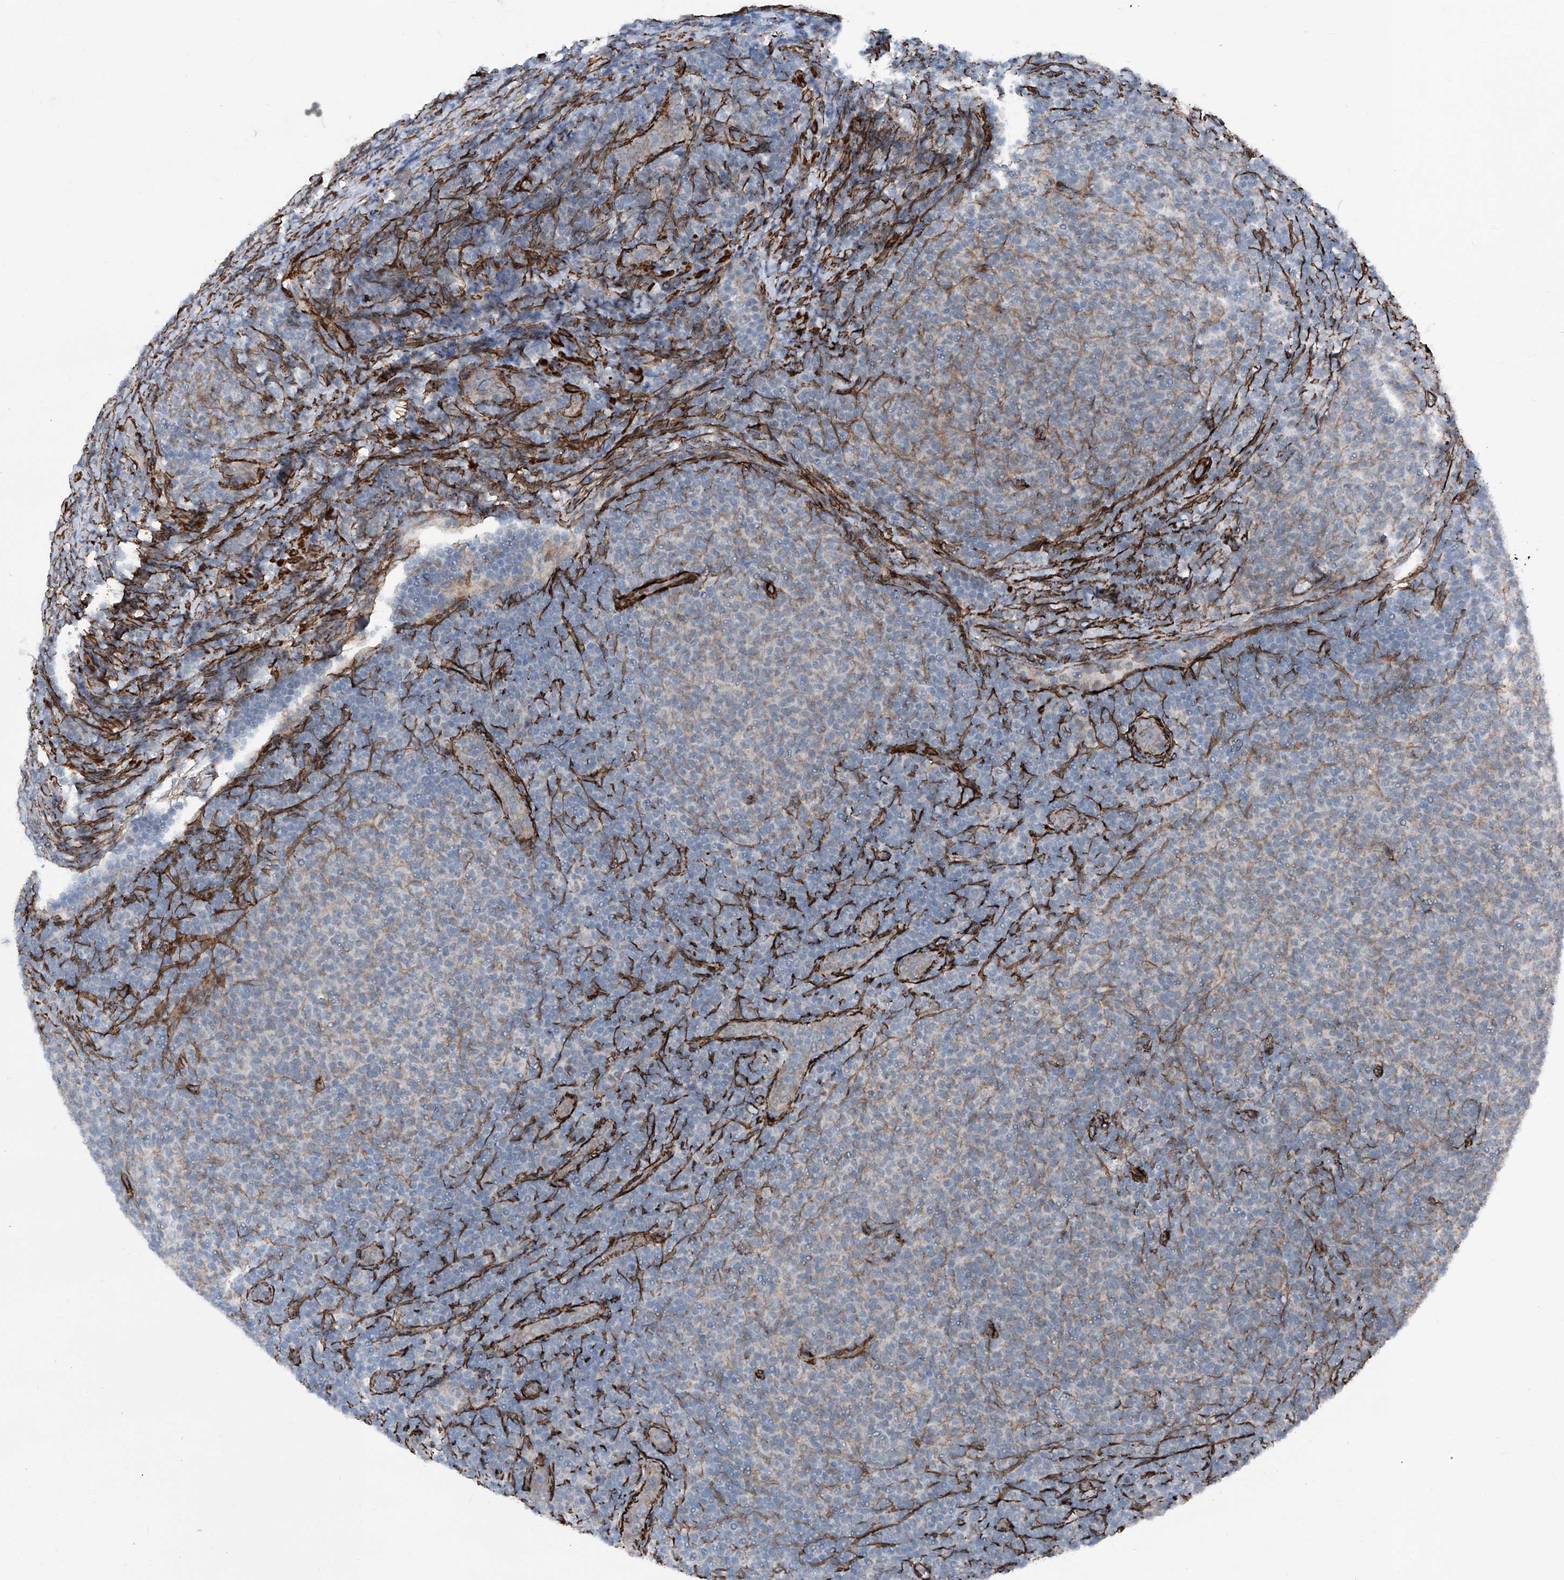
{"staining": {"intensity": "negative", "quantity": "none", "location": "none"}, "tissue": "lymphoma", "cell_type": "Tumor cells", "image_type": "cancer", "snomed": [{"axis": "morphology", "description": "Malignant lymphoma, non-Hodgkin's type, Low grade"}, {"axis": "topography", "description": "Lymph node"}], "caption": "The immunohistochemistry (IHC) photomicrograph has no significant positivity in tumor cells of low-grade malignant lymphoma, non-Hodgkin's type tissue.", "gene": "COA7", "patient": {"sex": "male", "age": 66}}